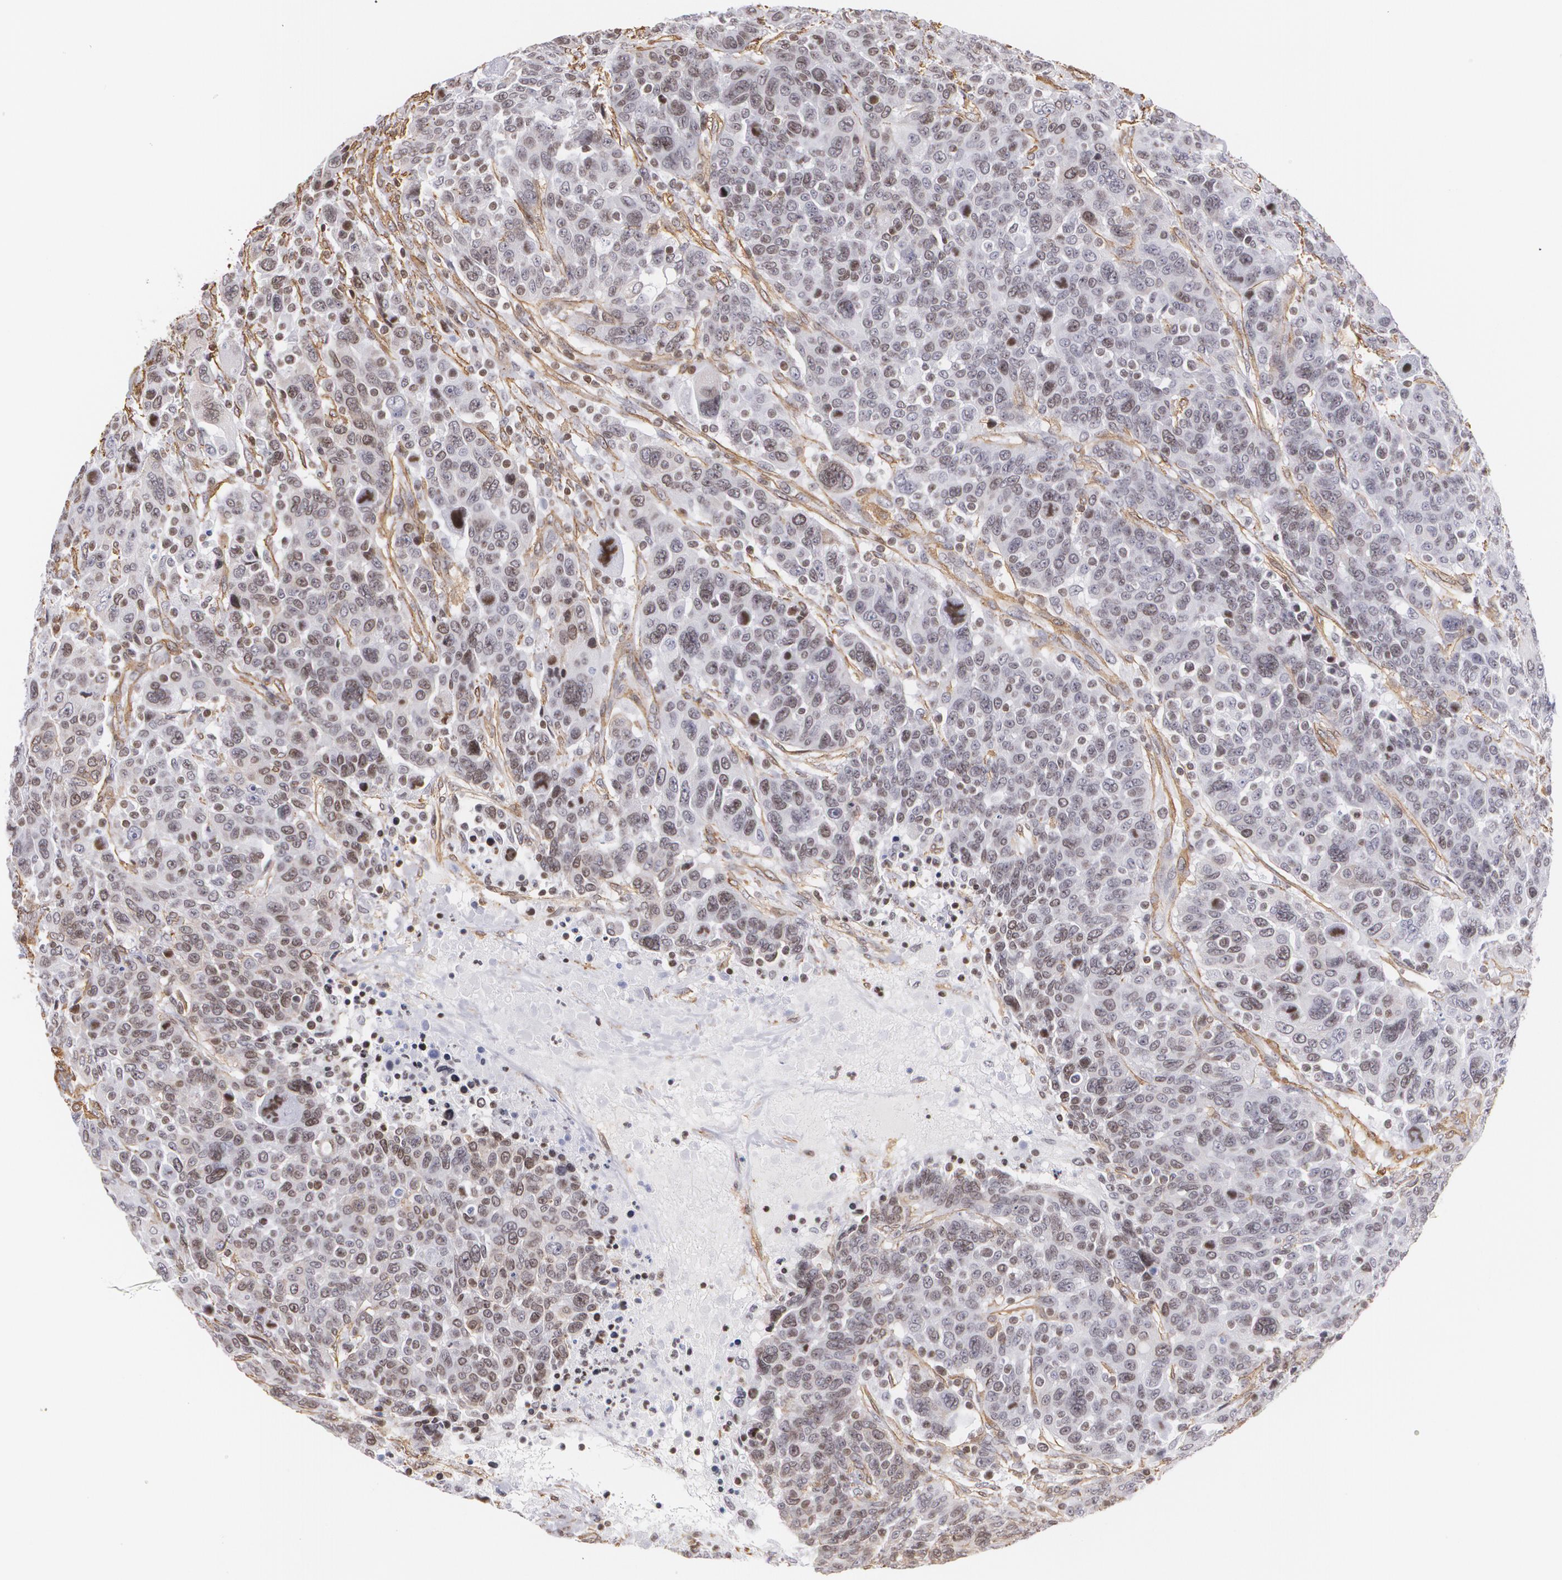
{"staining": {"intensity": "negative", "quantity": "none", "location": "none"}, "tissue": "breast cancer", "cell_type": "Tumor cells", "image_type": "cancer", "snomed": [{"axis": "morphology", "description": "Duct carcinoma"}, {"axis": "topography", "description": "Breast"}], "caption": "Tumor cells are negative for brown protein staining in infiltrating ductal carcinoma (breast).", "gene": "VAMP1", "patient": {"sex": "female", "age": 37}}